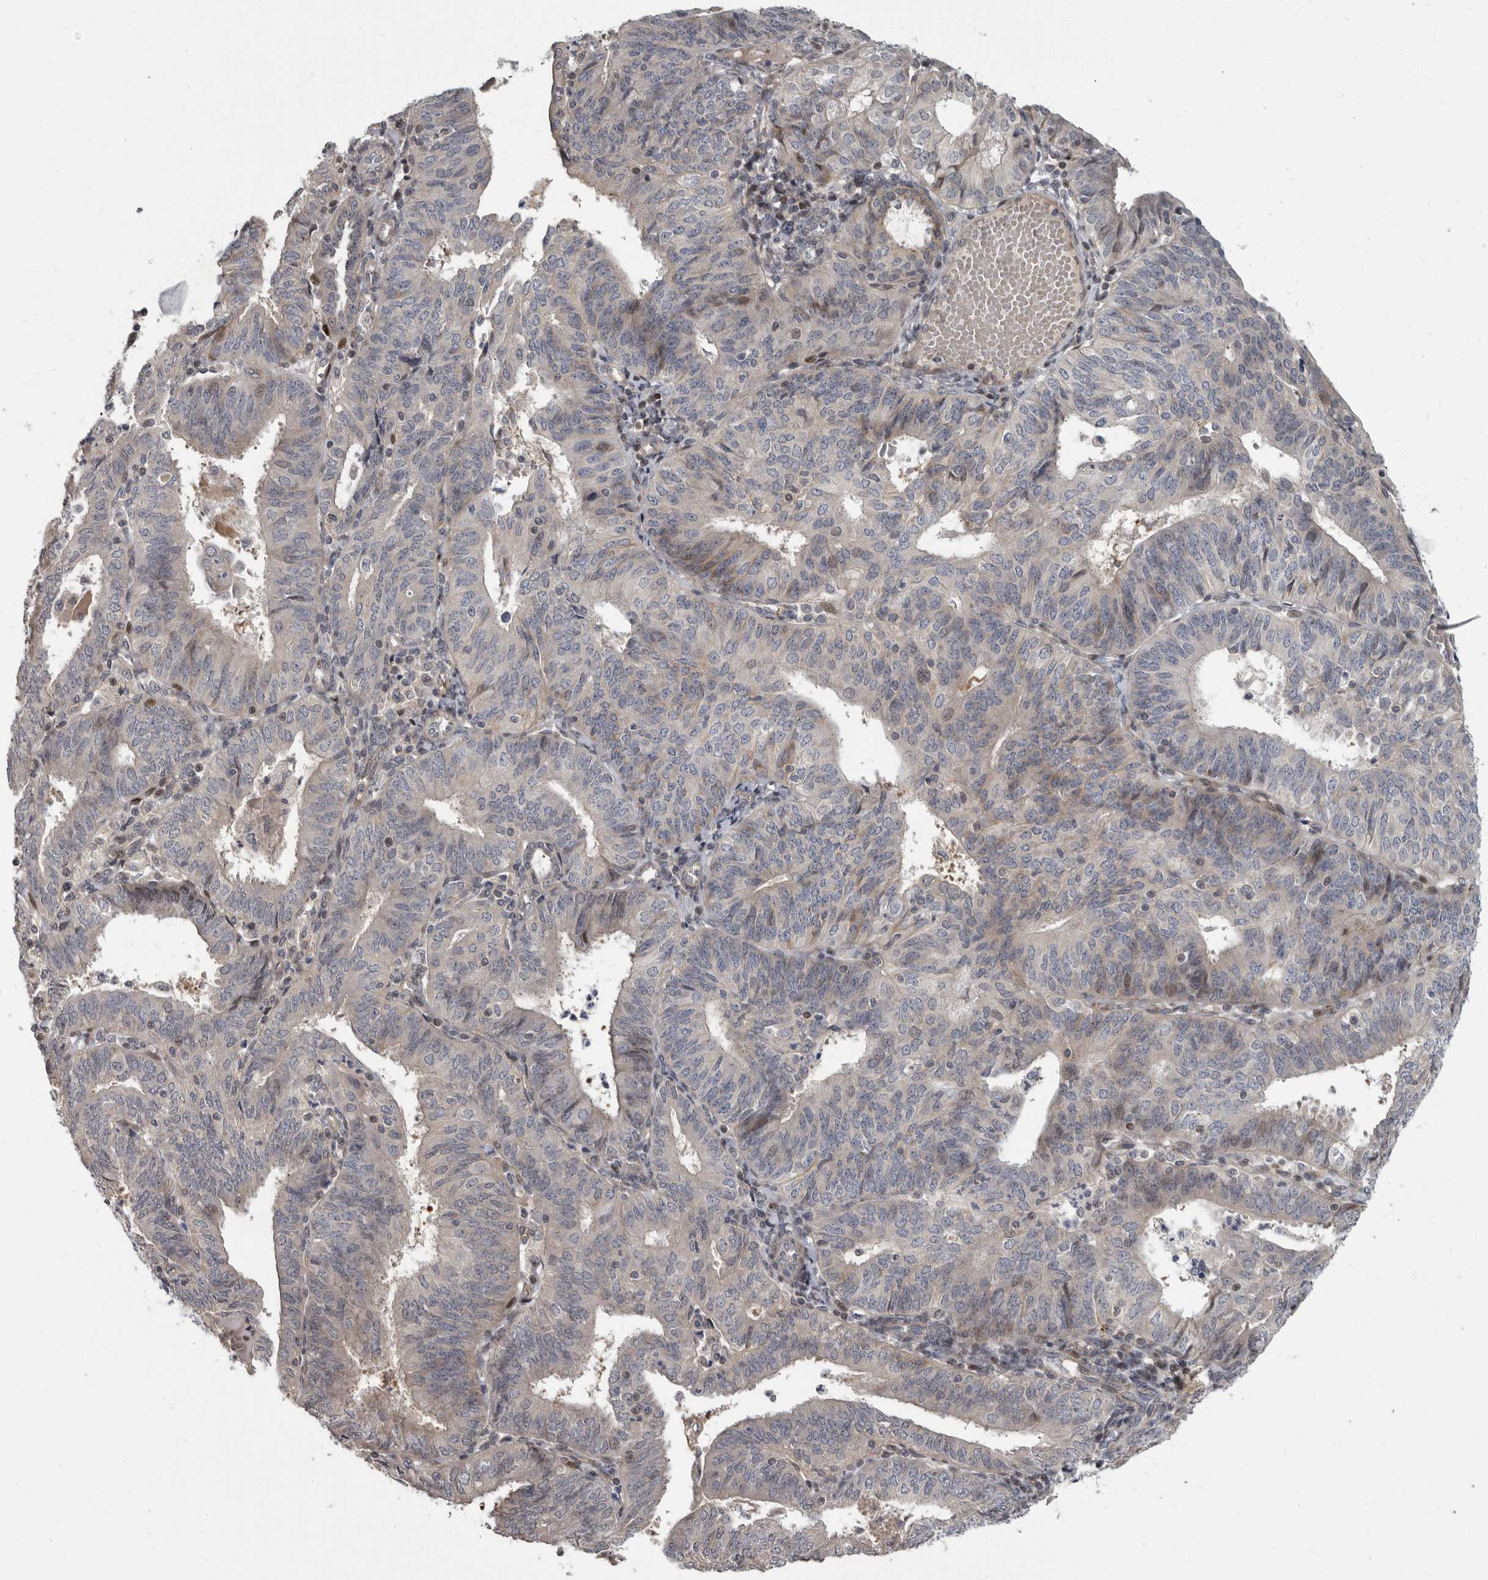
{"staining": {"intensity": "negative", "quantity": "none", "location": "none"}, "tissue": "endometrial cancer", "cell_type": "Tumor cells", "image_type": "cancer", "snomed": [{"axis": "morphology", "description": "Adenocarcinoma, NOS"}, {"axis": "topography", "description": "Endometrium"}], "caption": "Immunohistochemistry photomicrograph of endometrial adenocarcinoma stained for a protein (brown), which displays no expression in tumor cells.", "gene": "PDE7A", "patient": {"sex": "female", "age": 58}}